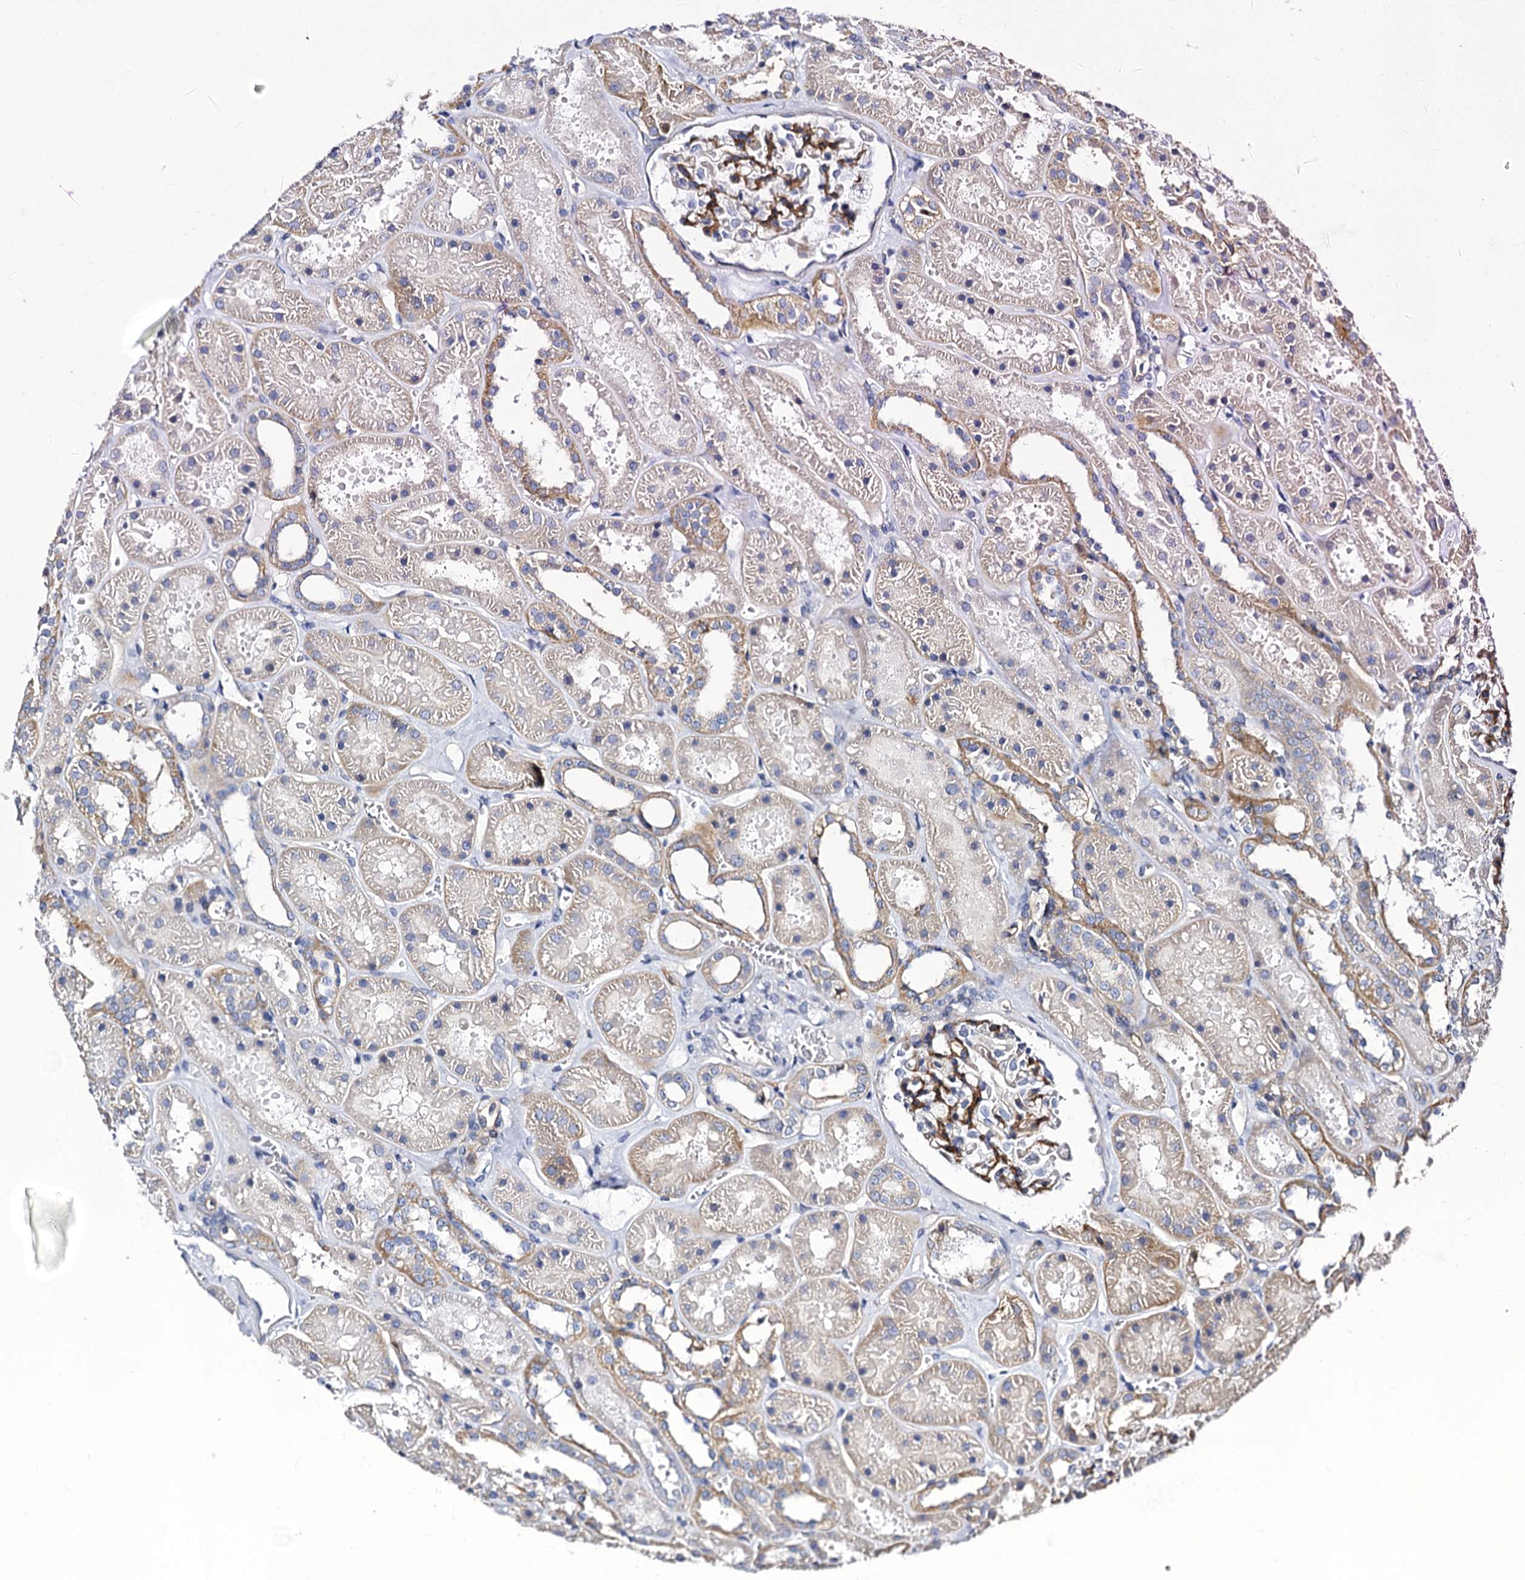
{"staining": {"intensity": "moderate", "quantity": "25%-75%", "location": "cytoplasmic/membranous"}, "tissue": "kidney", "cell_type": "Cells in glomeruli", "image_type": "normal", "snomed": [{"axis": "morphology", "description": "Normal tissue, NOS"}, {"axis": "topography", "description": "Kidney"}], "caption": "Immunohistochemical staining of normal kidney displays moderate cytoplasmic/membranous protein expression in about 25%-75% of cells in glomeruli.", "gene": "CBFB", "patient": {"sex": "female", "age": 41}}